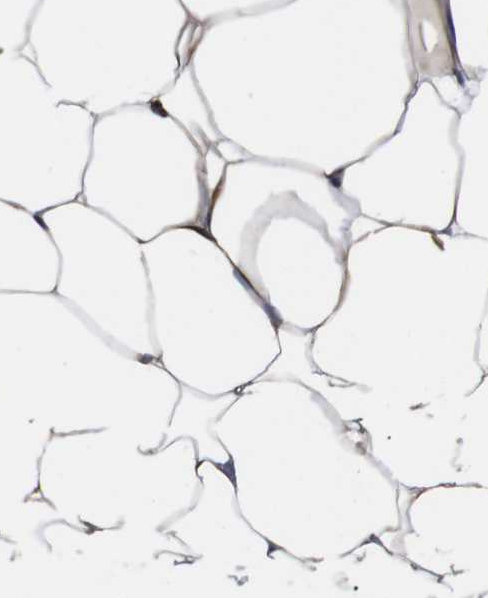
{"staining": {"intensity": "strong", "quantity": ">75%", "location": "cytoplasmic/membranous"}, "tissue": "adipose tissue", "cell_type": "Adipocytes", "image_type": "normal", "snomed": [{"axis": "morphology", "description": "Normal tissue, NOS"}, {"axis": "topography", "description": "Breast"}, {"axis": "topography", "description": "Adipose tissue"}], "caption": "Immunohistochemistry photomicrograph of unremarkable human adipose tissue stained for a protein (brown), which shows high levels of strong cytoplasmic/membranous staining in about >75% of adipocytes.", "gene": "EIF4A2", "patient": {"sex": "female", "age": 25}}